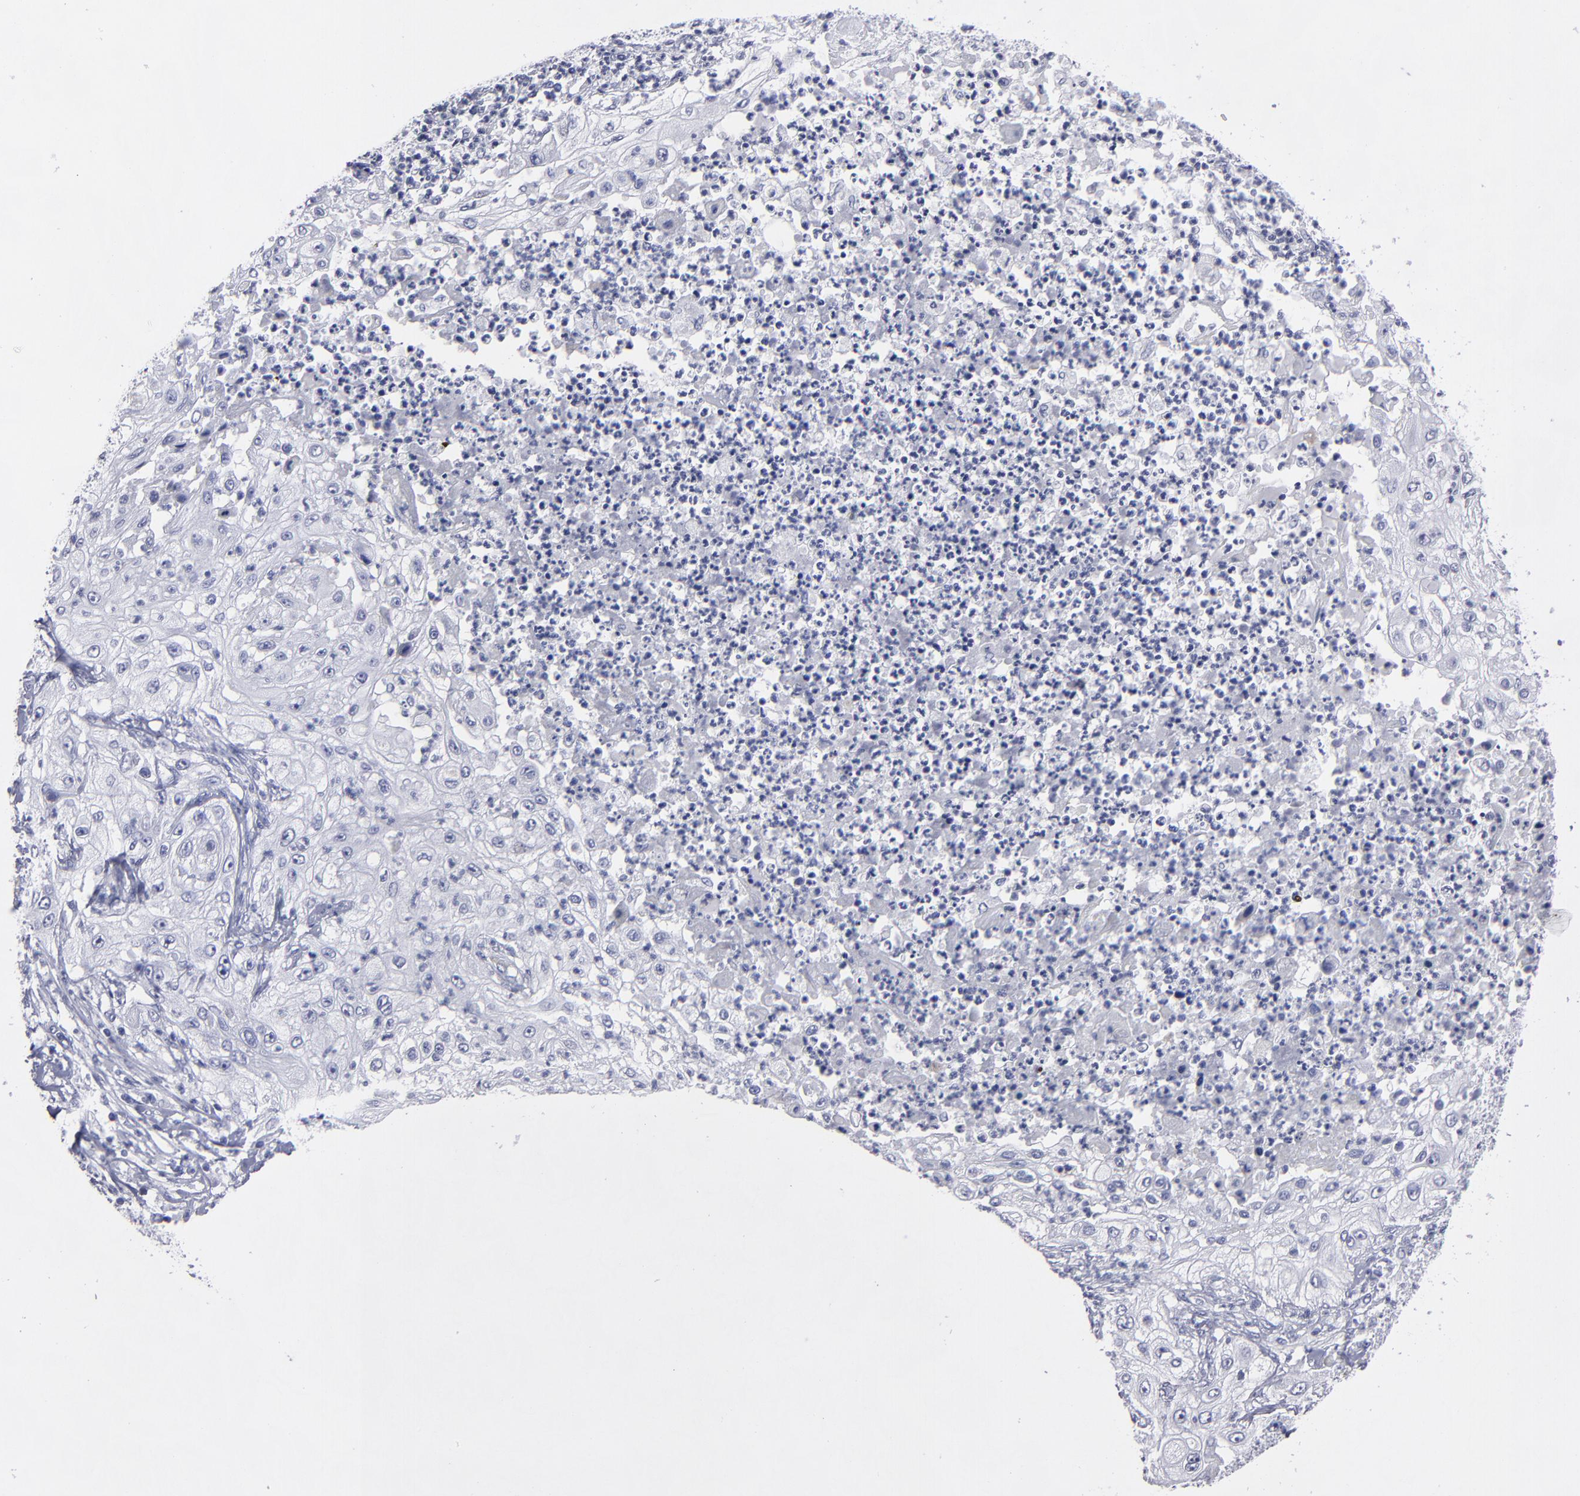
{"staining": {"intensity": "negative", "quantity": "none", "location": "none"}, "tissue": "lung cancer", "cell_type": "Tumor cells", "image_type": "cancer", "snomed": [{"axis": "morphology", "description": "Inflammation, NOS"}, {"axis": "morphology", "description": "Squamous cell carcinoma, NOS"}, {"axis": "topography", "description": "Lymph node"}, {"axis": "topography", "description": "Soft tissue"}, {"axis": "topography", "description": "Lung"}], "caption": "This is an immunohistochemistry (IHC) image of human lung cancer (squamous cell carcinoma). There is no positivity in tumor cells.", "gene": "CADM3", "patient": {"sex": "male", "age": 66}}